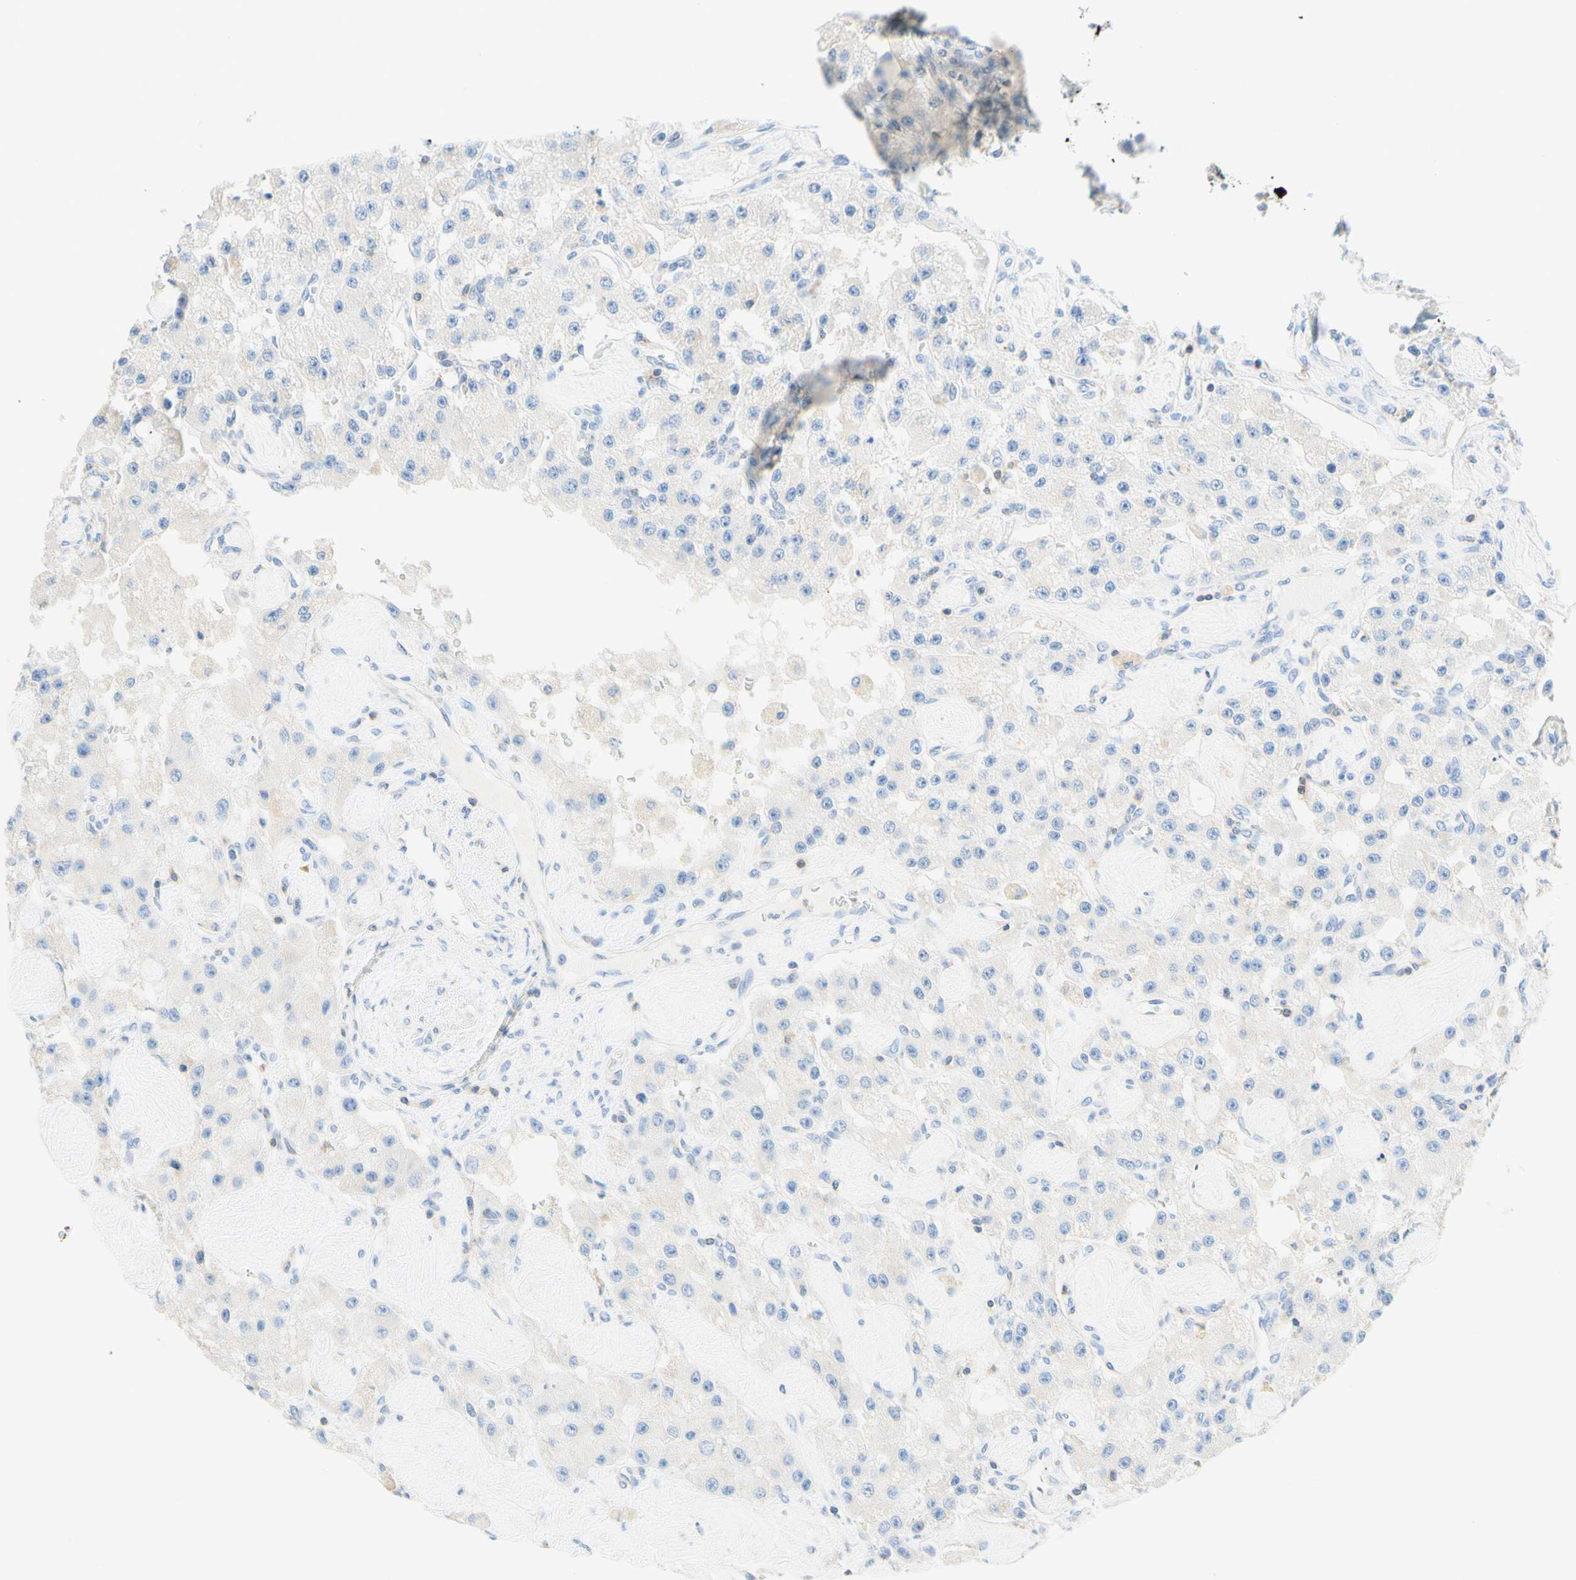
{"staining": {"intensity": "negative", "quantity": "none", "location": "none"}, "tissue": "carcinoid", "cell_type": "Tumor cells", "image_type": "cancer", "snomed": [{"axis": "morphology", "description": "Carcinoid, malignant, NOS"}, {"axis": "topography", "description": "Pancreas"}], "caption": "Micrograph shows no significant protein expression in tumor cells of carcinoid.", "gene": "LAT", "patient": {"sex": "male", "age": 41}}